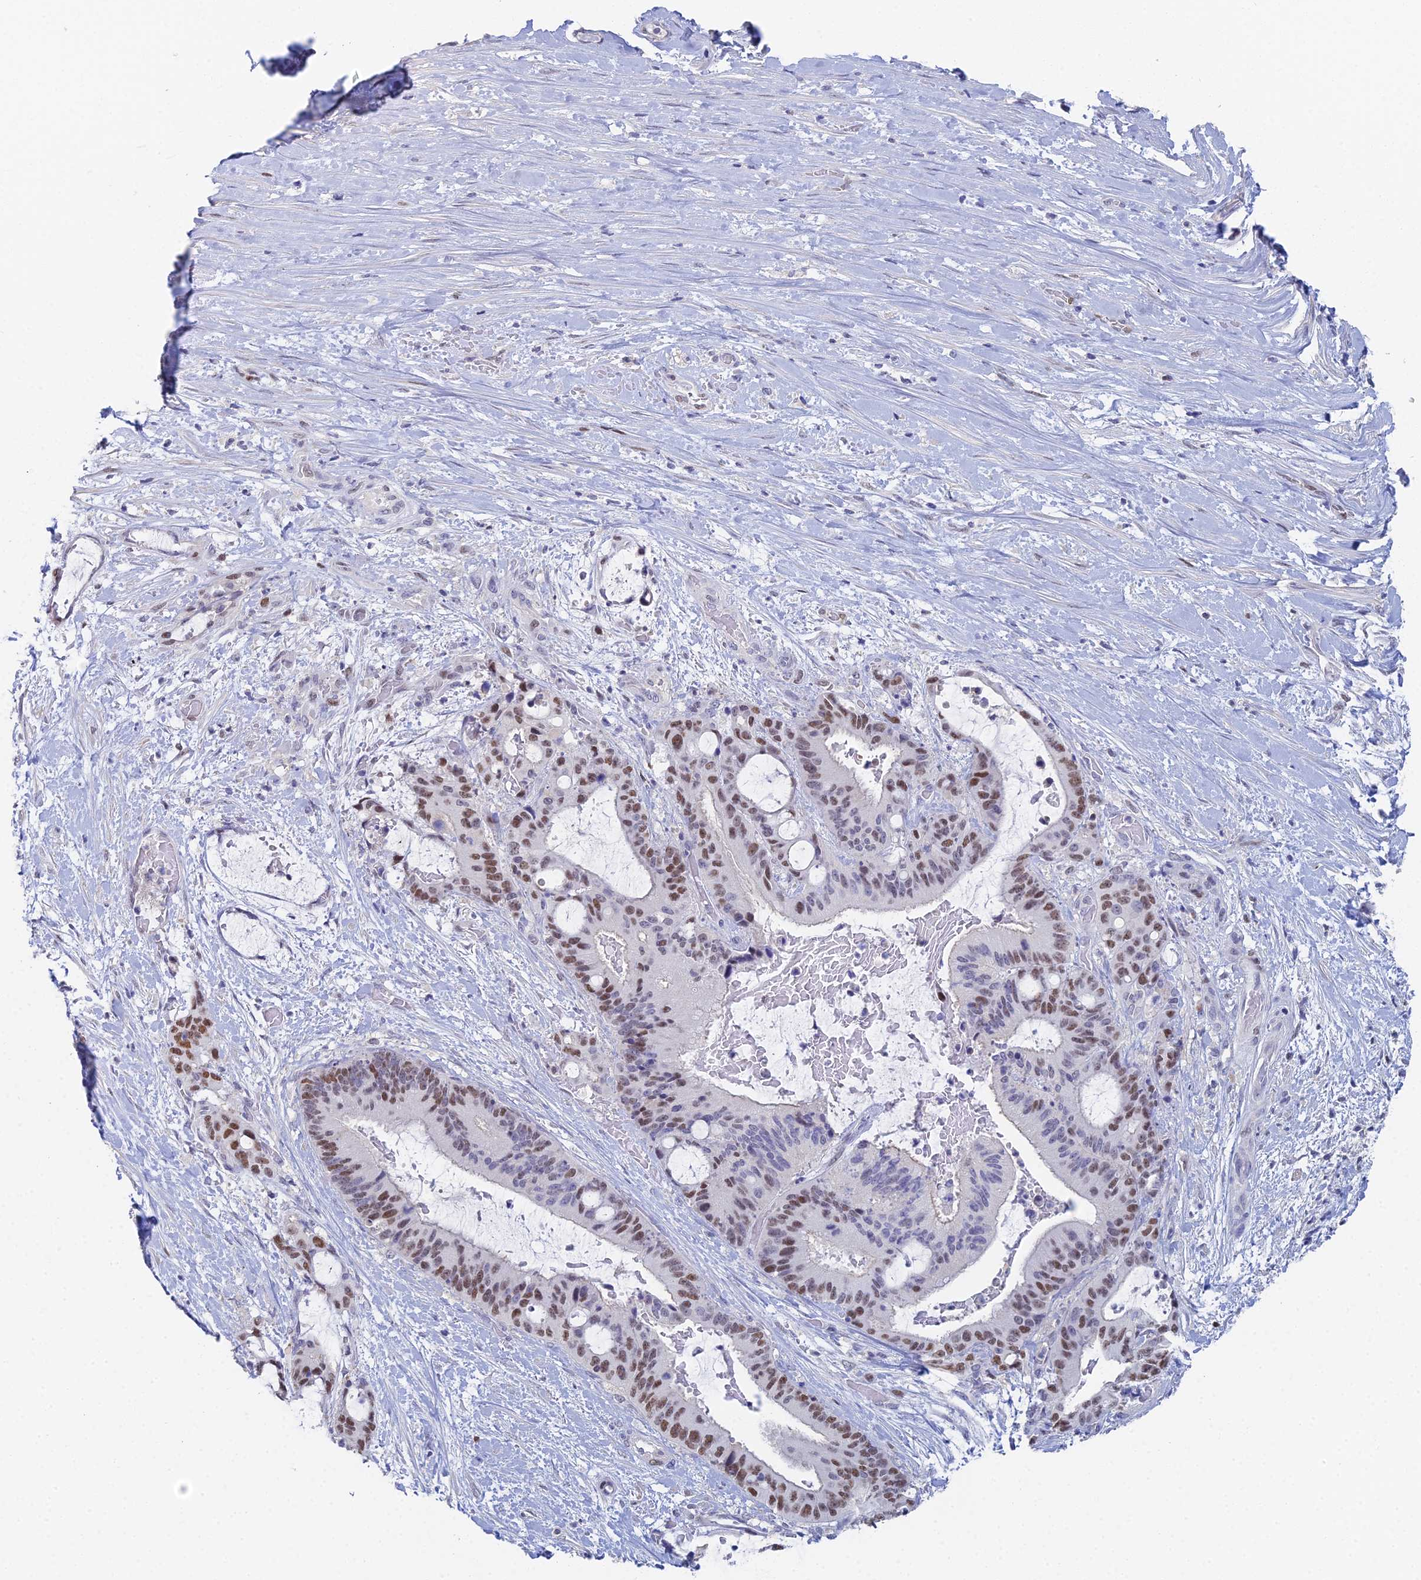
{"staining": {"intensity": "moderate", "quantity": ">75%", "location": "nuclear"}, "tissue": "liver cancer", "cell_type": "Tumor cells", "image_type": "cancer", "snomed": [{"axis": "morphology", "description": "Normal tissue, NOS"}, {"axis": "morphology", "description": "Cholangiocarcinoma"}, {"axis": "topography", "description": "Liver"}, {"axis": "topography", "description": "Peripheral nerve tissue"}], "caption": "Immunohistochemical staining of cholangiocarcinoma (liver) displays medium levels of moderate nuclear positivity in approximately >75% of tumor cells.", "gene": "MCM2", "patient": {"sex": "female", "age": 73}}